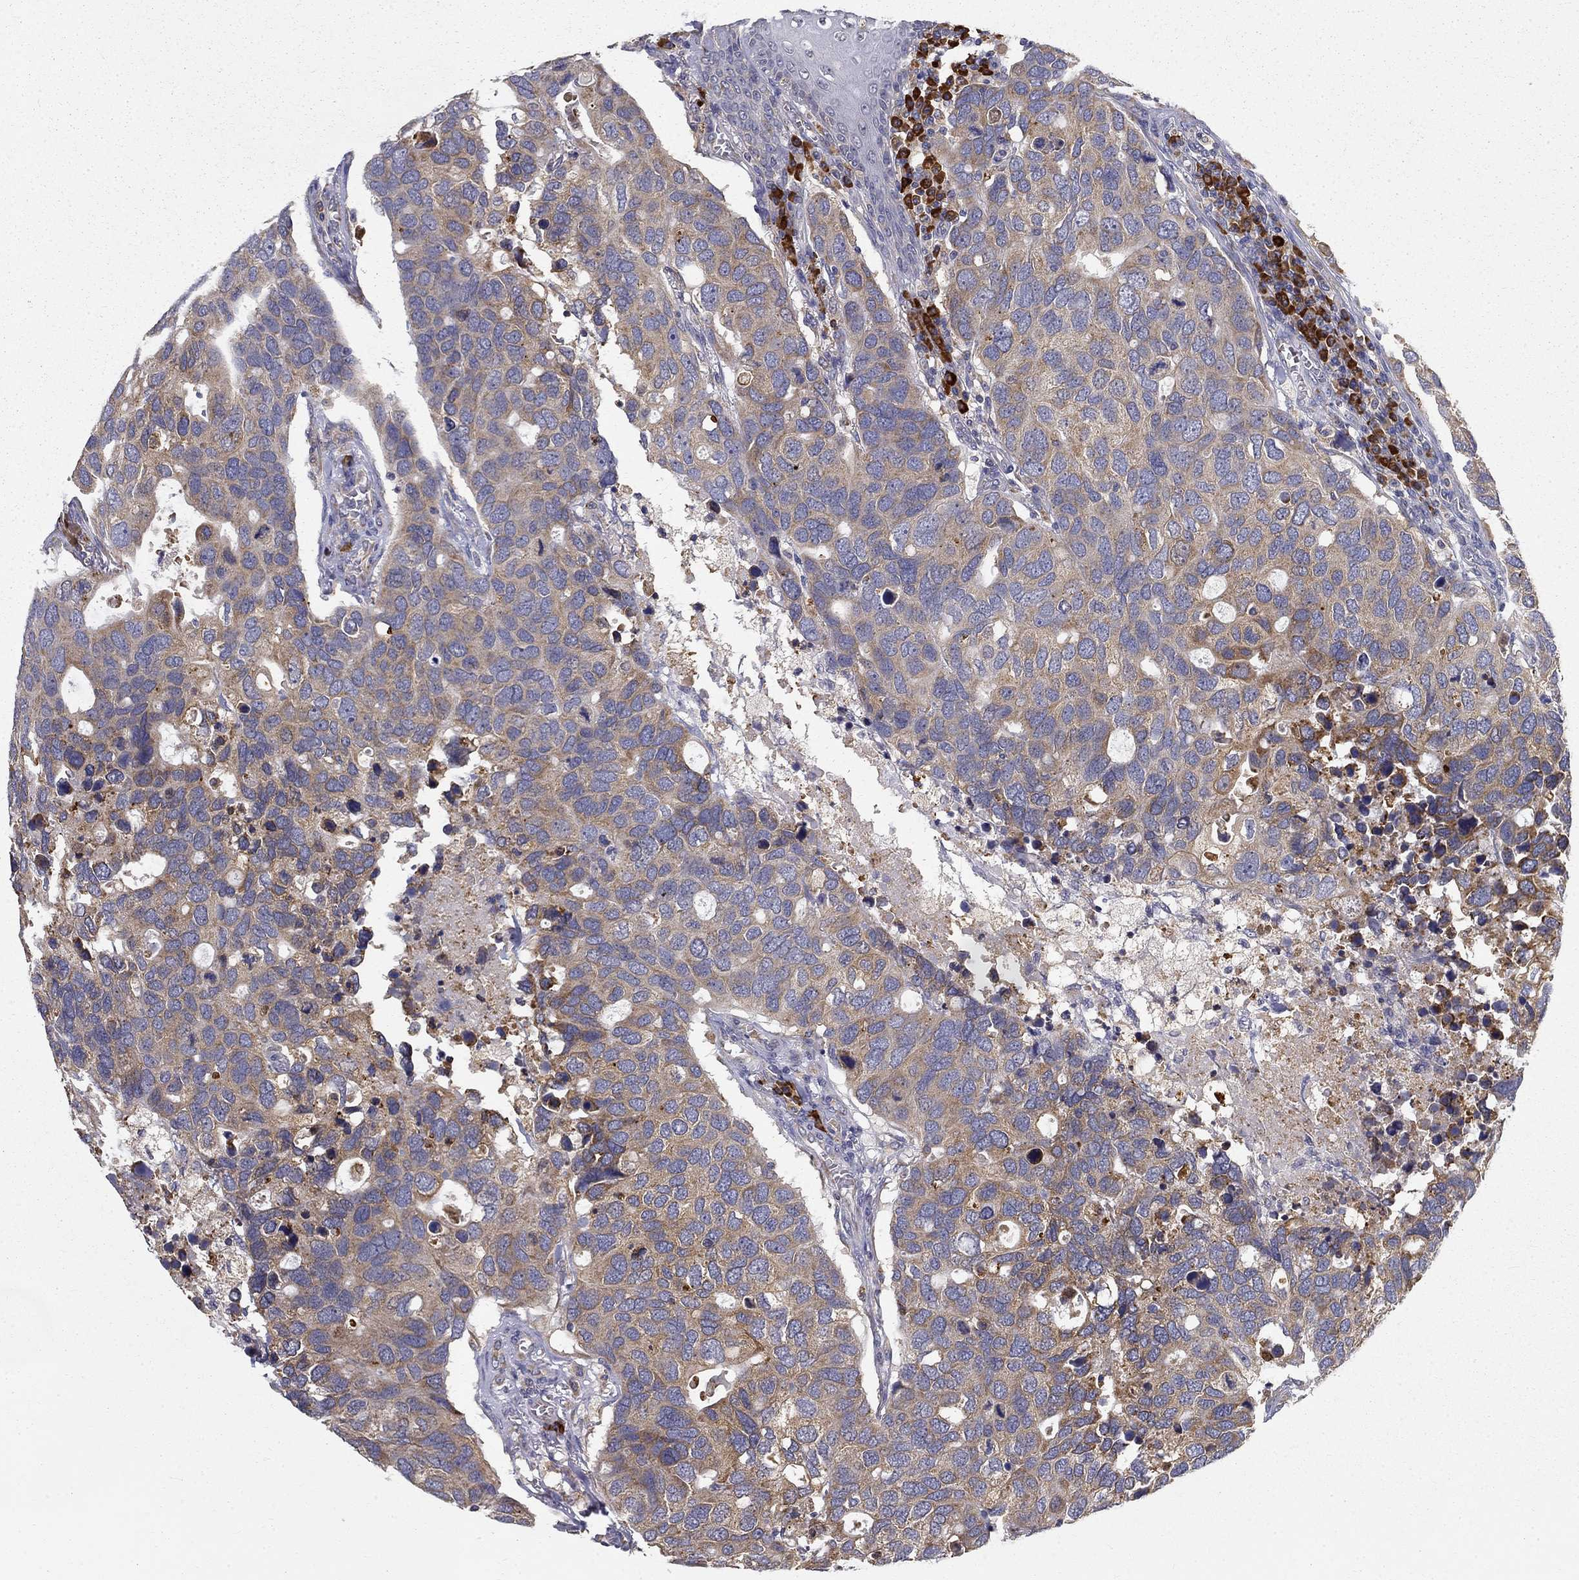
{"staining": {"intensity": "weak", "quantity": "<25%", "location": "cytoplasmic/membranous"}, "tissue": "breast cancer", "cell_type": "Tumor cells", "image_type": "cancer", "snomed": [{"axis": "morphology", "description": "Duct carcinoma"}, {"axis": "topography", "description": "Breast"}], "caption": "Immunohistochemical staining of breast cancer displays no significant staining in tumor cells.", "gene": "PRDX4", "patient": {"sex": "female", "age": 83}}